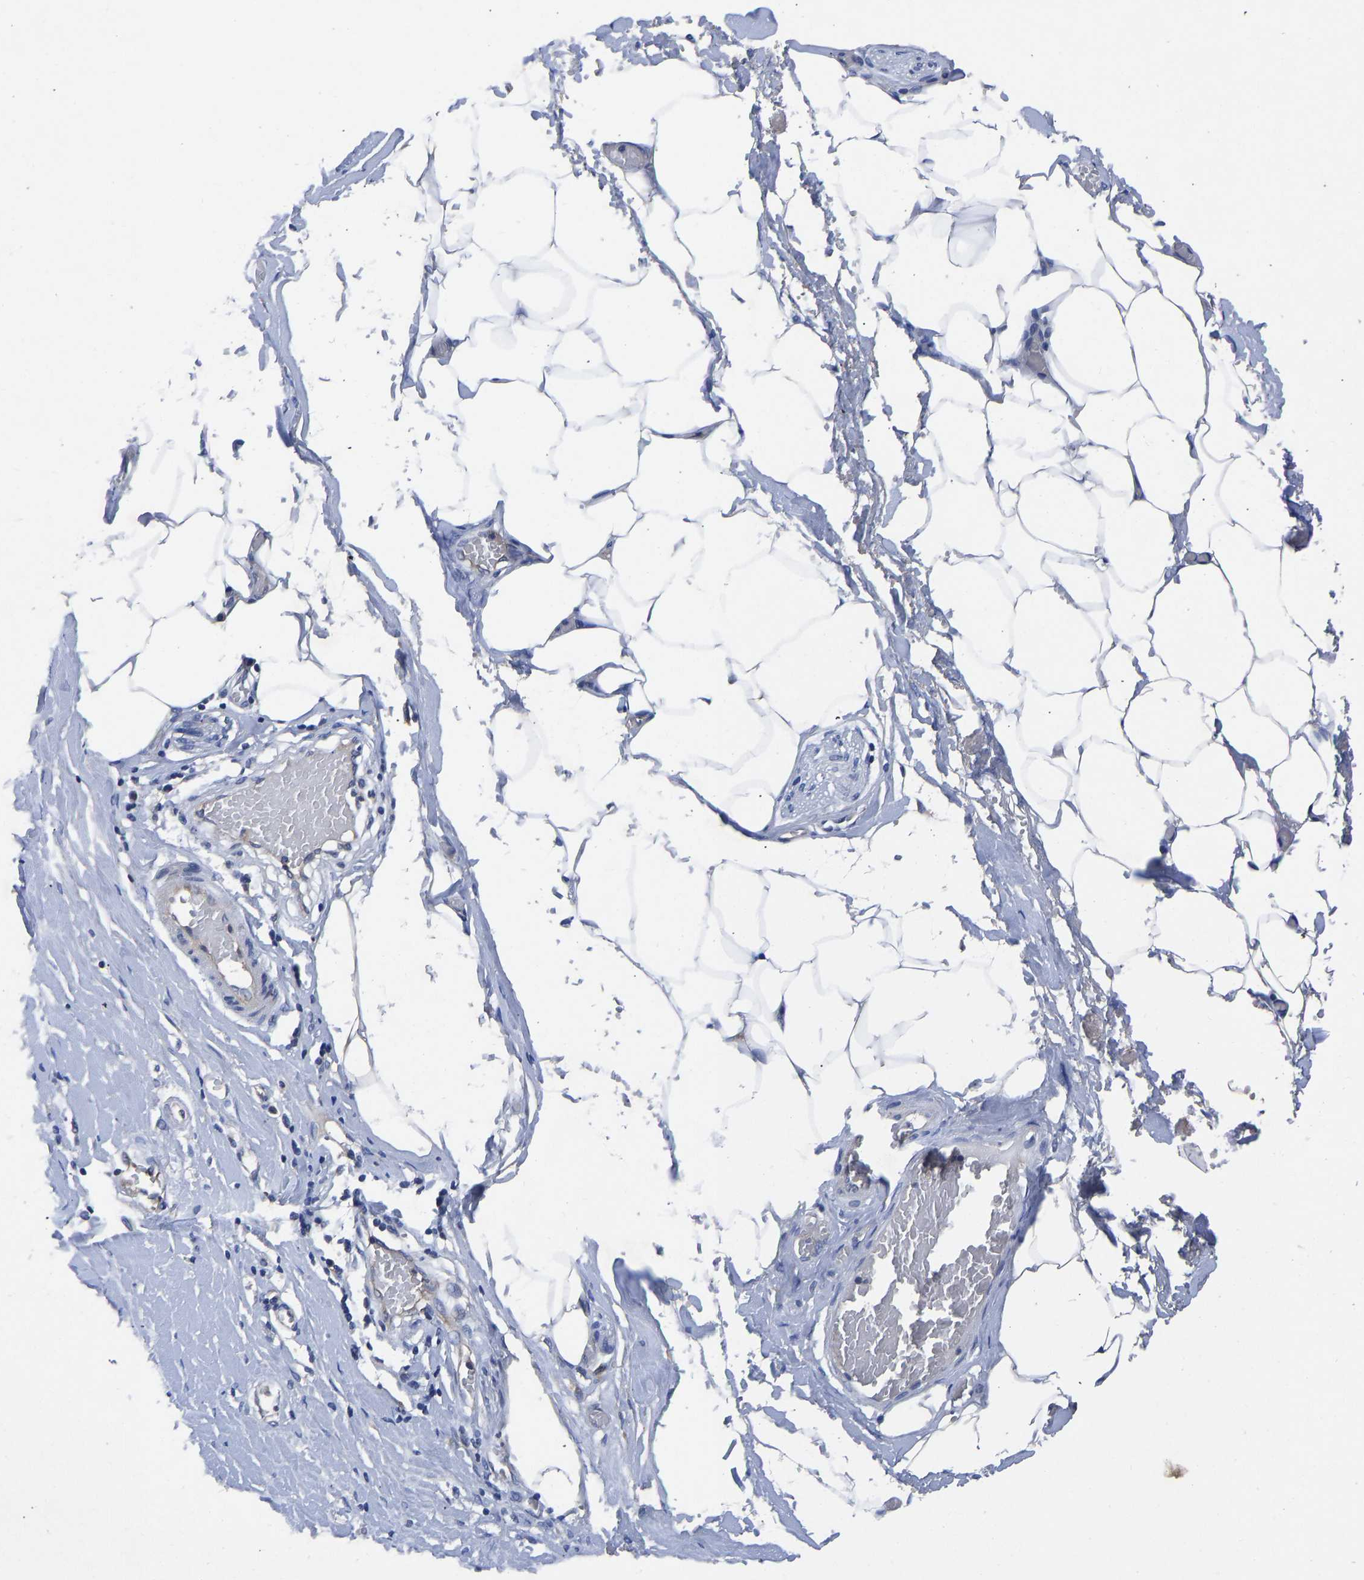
{"staining": {"intensity": "negative", "quantity": "none", "location": "none"}, "tissue": "adipose tissue", "cell_type": "Adipocytes", "image_type": "normal", "snomed": [{"axis": "morphology", "description": "Normal tissue, NOS"}, {"axis": "morphology", "description": "Adenocarcinoma, NOS"}, {"axis": "topography", "description": "Colon"}, {"axis": "topography", "description": "Peripheral nerve tissue"}], "caption": "High power microscopy image of an immunohistochemistry (IHC) image of normal adipose tissue, revealing no significant positivity in adipocytes.", "gene": "FRRS1", "patient": {"sex": "male", "age": 14}}